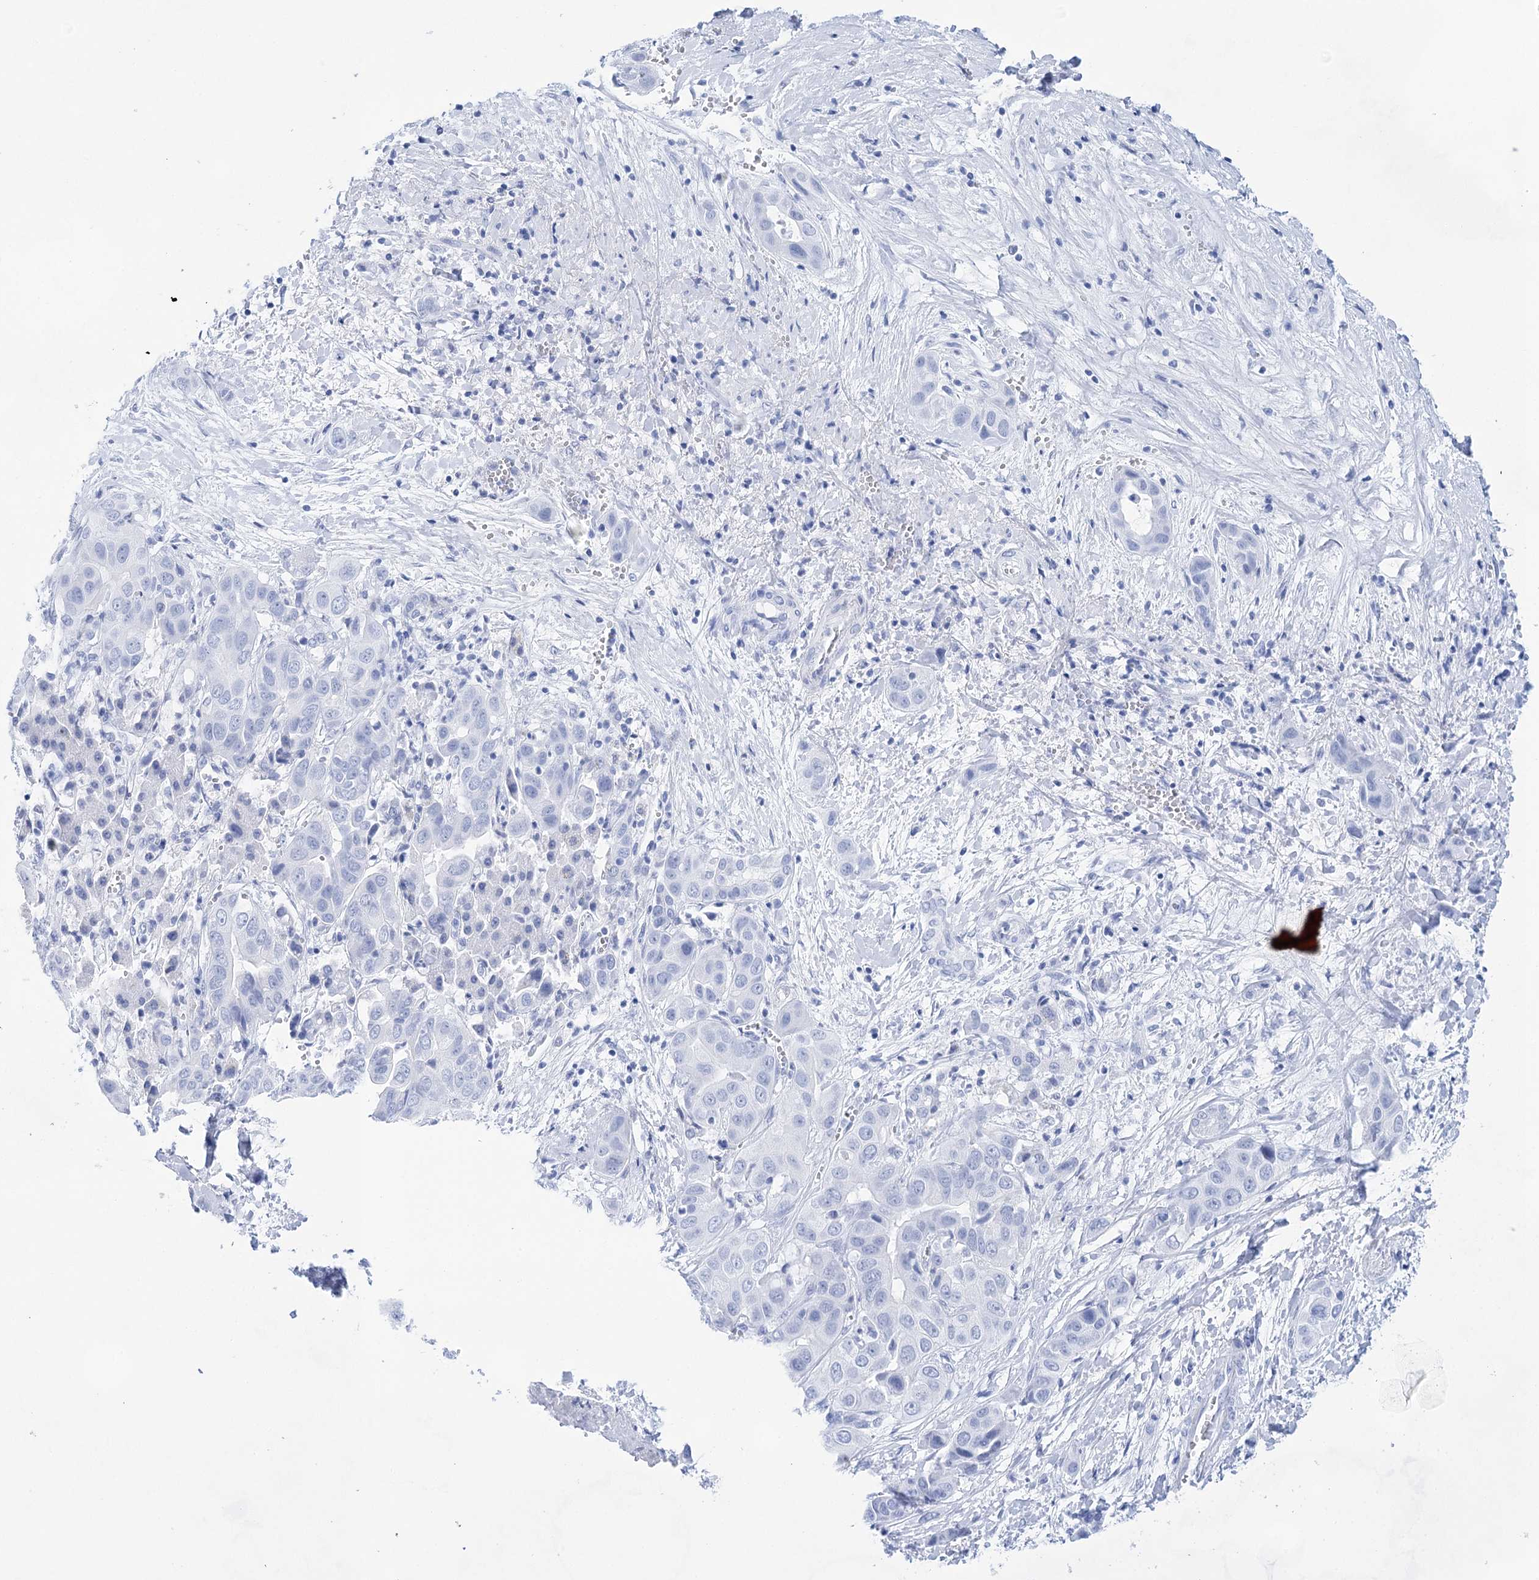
{"staining": {"intensity": "negative", "quantity": "none", "location": "none"}, "tissue": "liver cancer", "cell_type": "Tumor cells", "image_type": "cancer", "snomed": [{"axis": "morphology", "description": "Cholangiocarcinoma"}, {"axis": "topography", "description": "Liver"}], "caption": "Immunohistochemistry photomicrograph of human liver cancer (cholangiocarcinoma) stained for a protein (brown), which displays no staining in tumor cells.", "gene": "LALBA", "patient": {"sex": "female", "age": 52}}